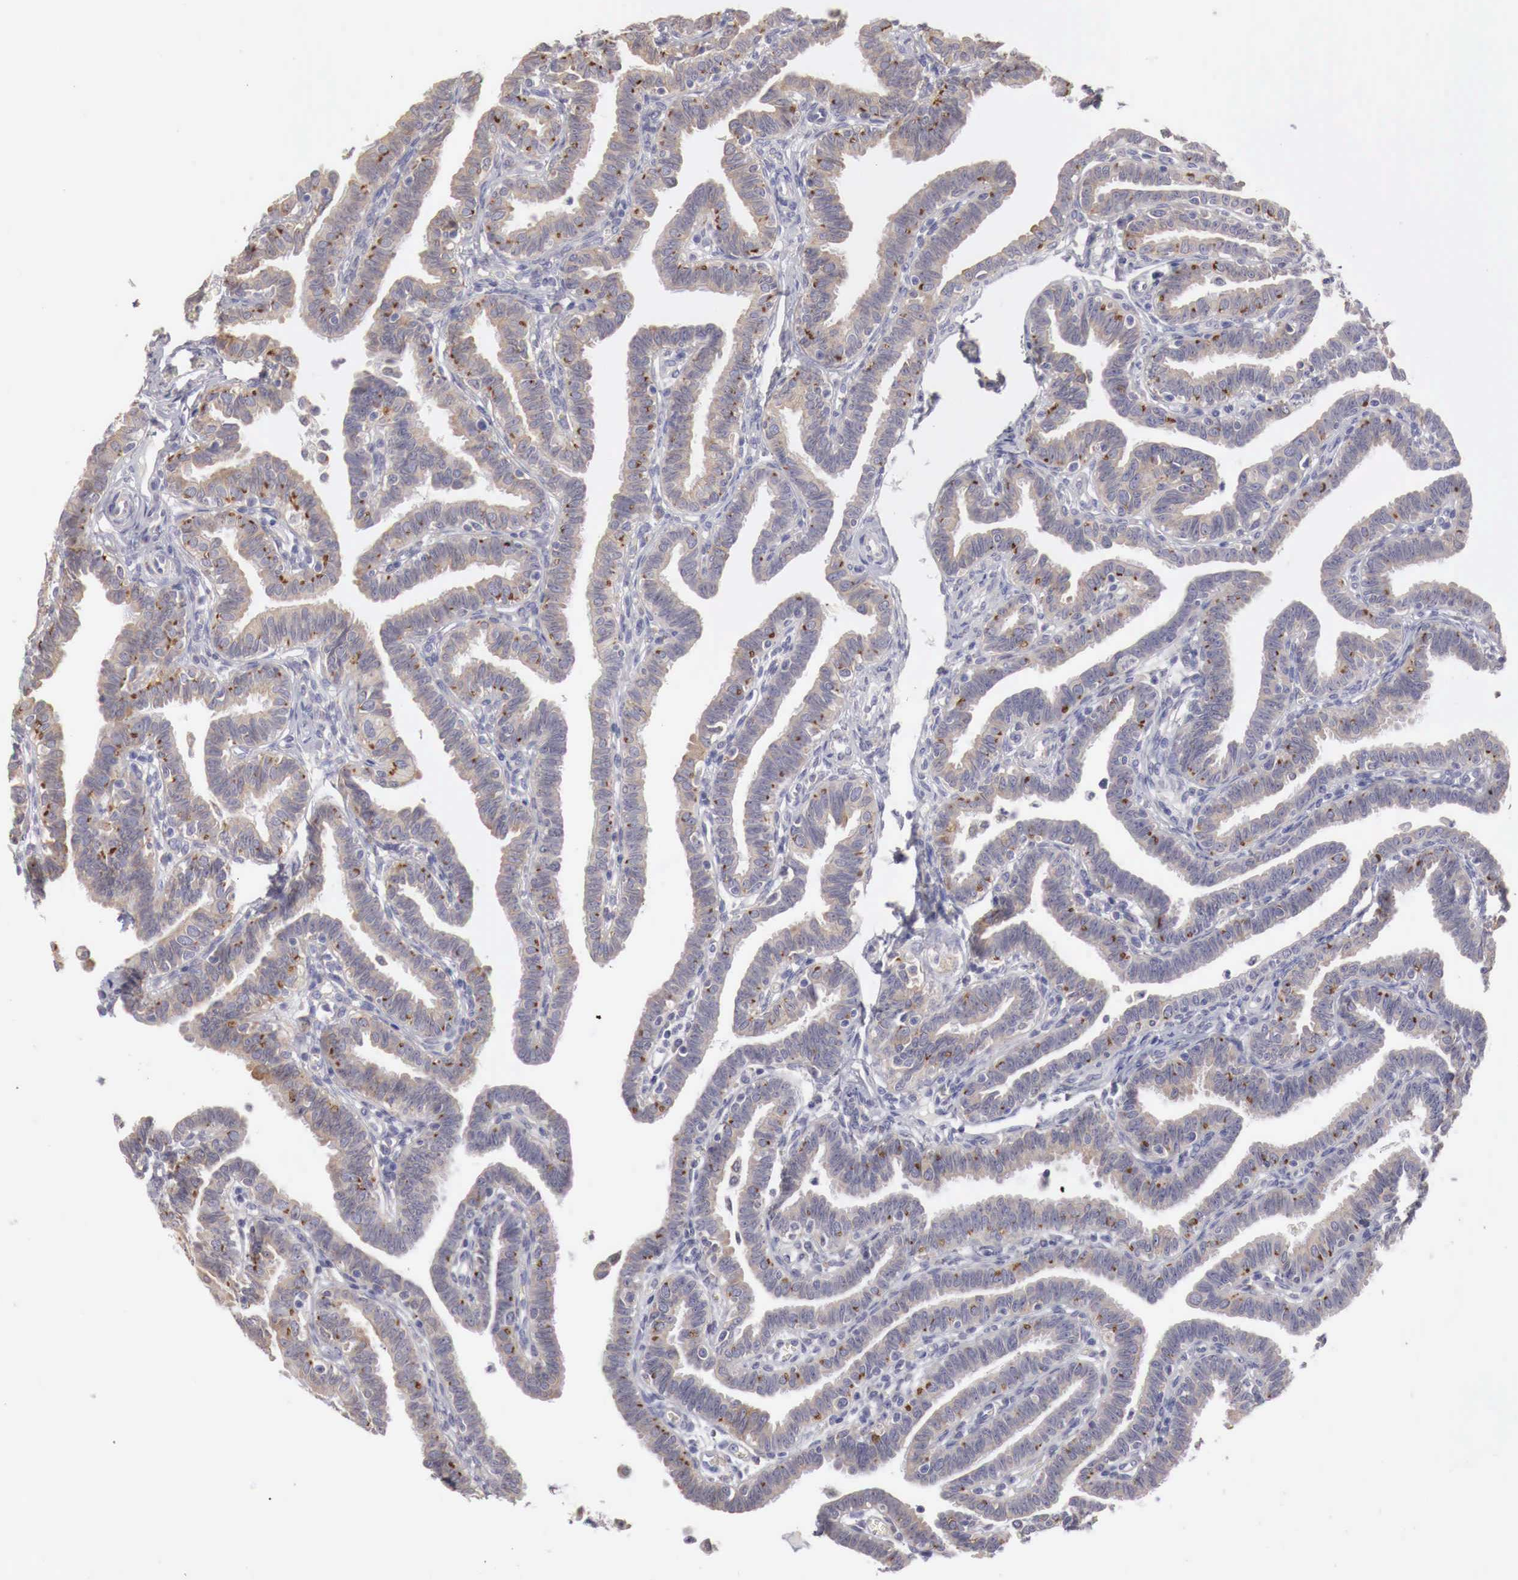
{"staining": {"intensity": "weak", "quantity": ">75%", "location": "cytoplasmic/membranous"}, "tissue": "fallopian tube", "cell_type": "Glandular cells", "image_type": "normal", "snomed": [{"axis": "morphology", "description": "Normal tissue, NOS"}, {"axis": "topography", "description": "Fallopian tube"}], "caption": "Immunohistochemistry (IHC) staining of unremarkable fallopian tube, which shows low levels of weak cytoplasmic/membranous staining in about >75% of glandular cells indicating weak cytoplasmic/membranous protein expression. The staining was performed using DAB (brown) for protein detection and nuclei were counterstained in hematoxylin (blue).", "gene": "NSDHL", "patient": {"sex": "female", "age": 41}}